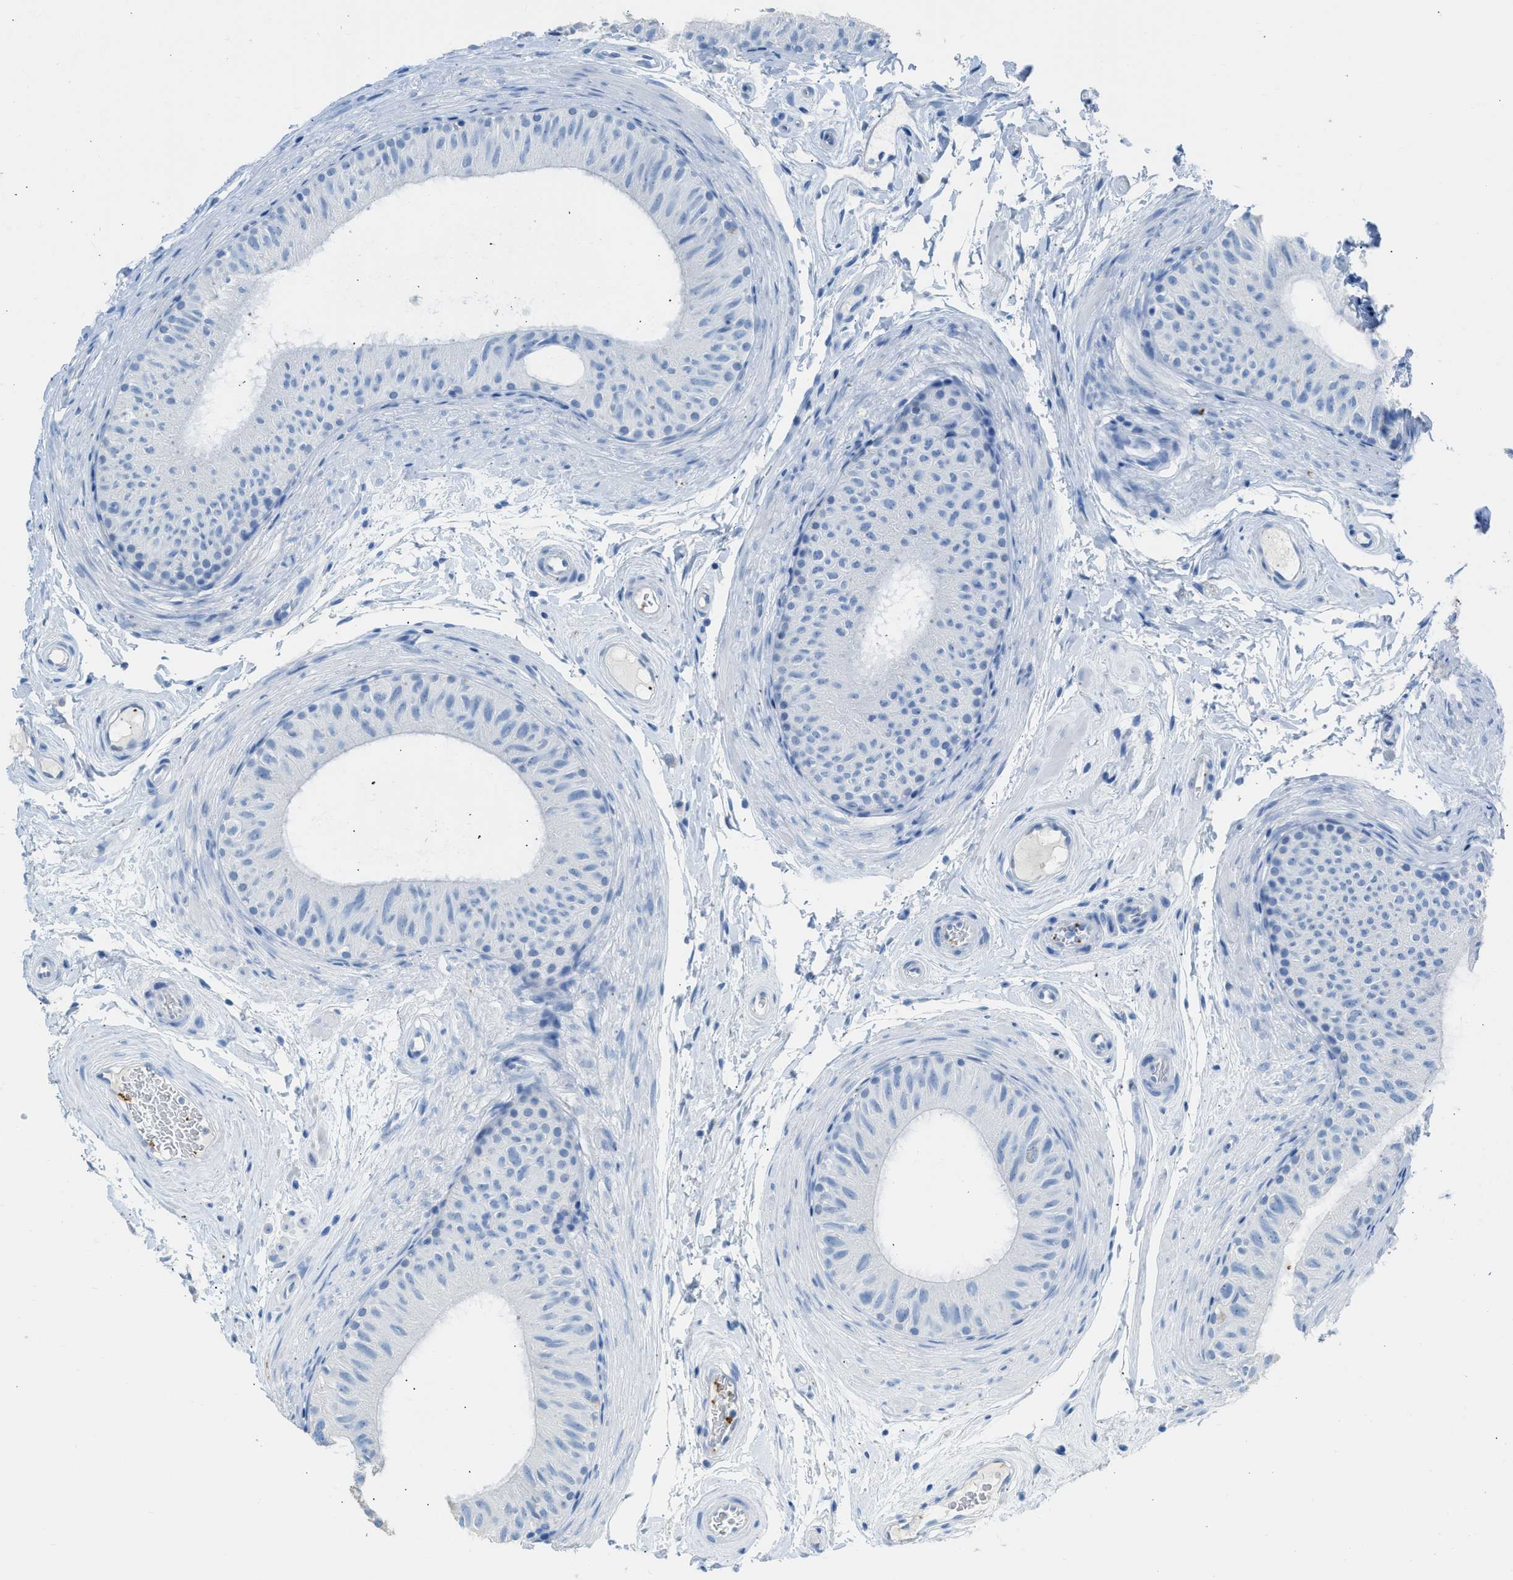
{"staining": {"intensity": "strong", "quantity": "<25%", "location": "cytoplasmic/membranous"}, "tissue": "epididymis", "cell_type": "Glandular cells", "image_type": "normal", "snomed": [{"axis": "morphology", "description": "Normal tissue, NOS"}, {"axis": "topography", "description": "Epididymis"}], "caption": "A micrograph of human epididymis stained for a protein exhibits strong cytoplasmic/membranous brown staining in glandular cells.", "gene": "FAIM2", "patient": {"sex": "male", "age": 34}}